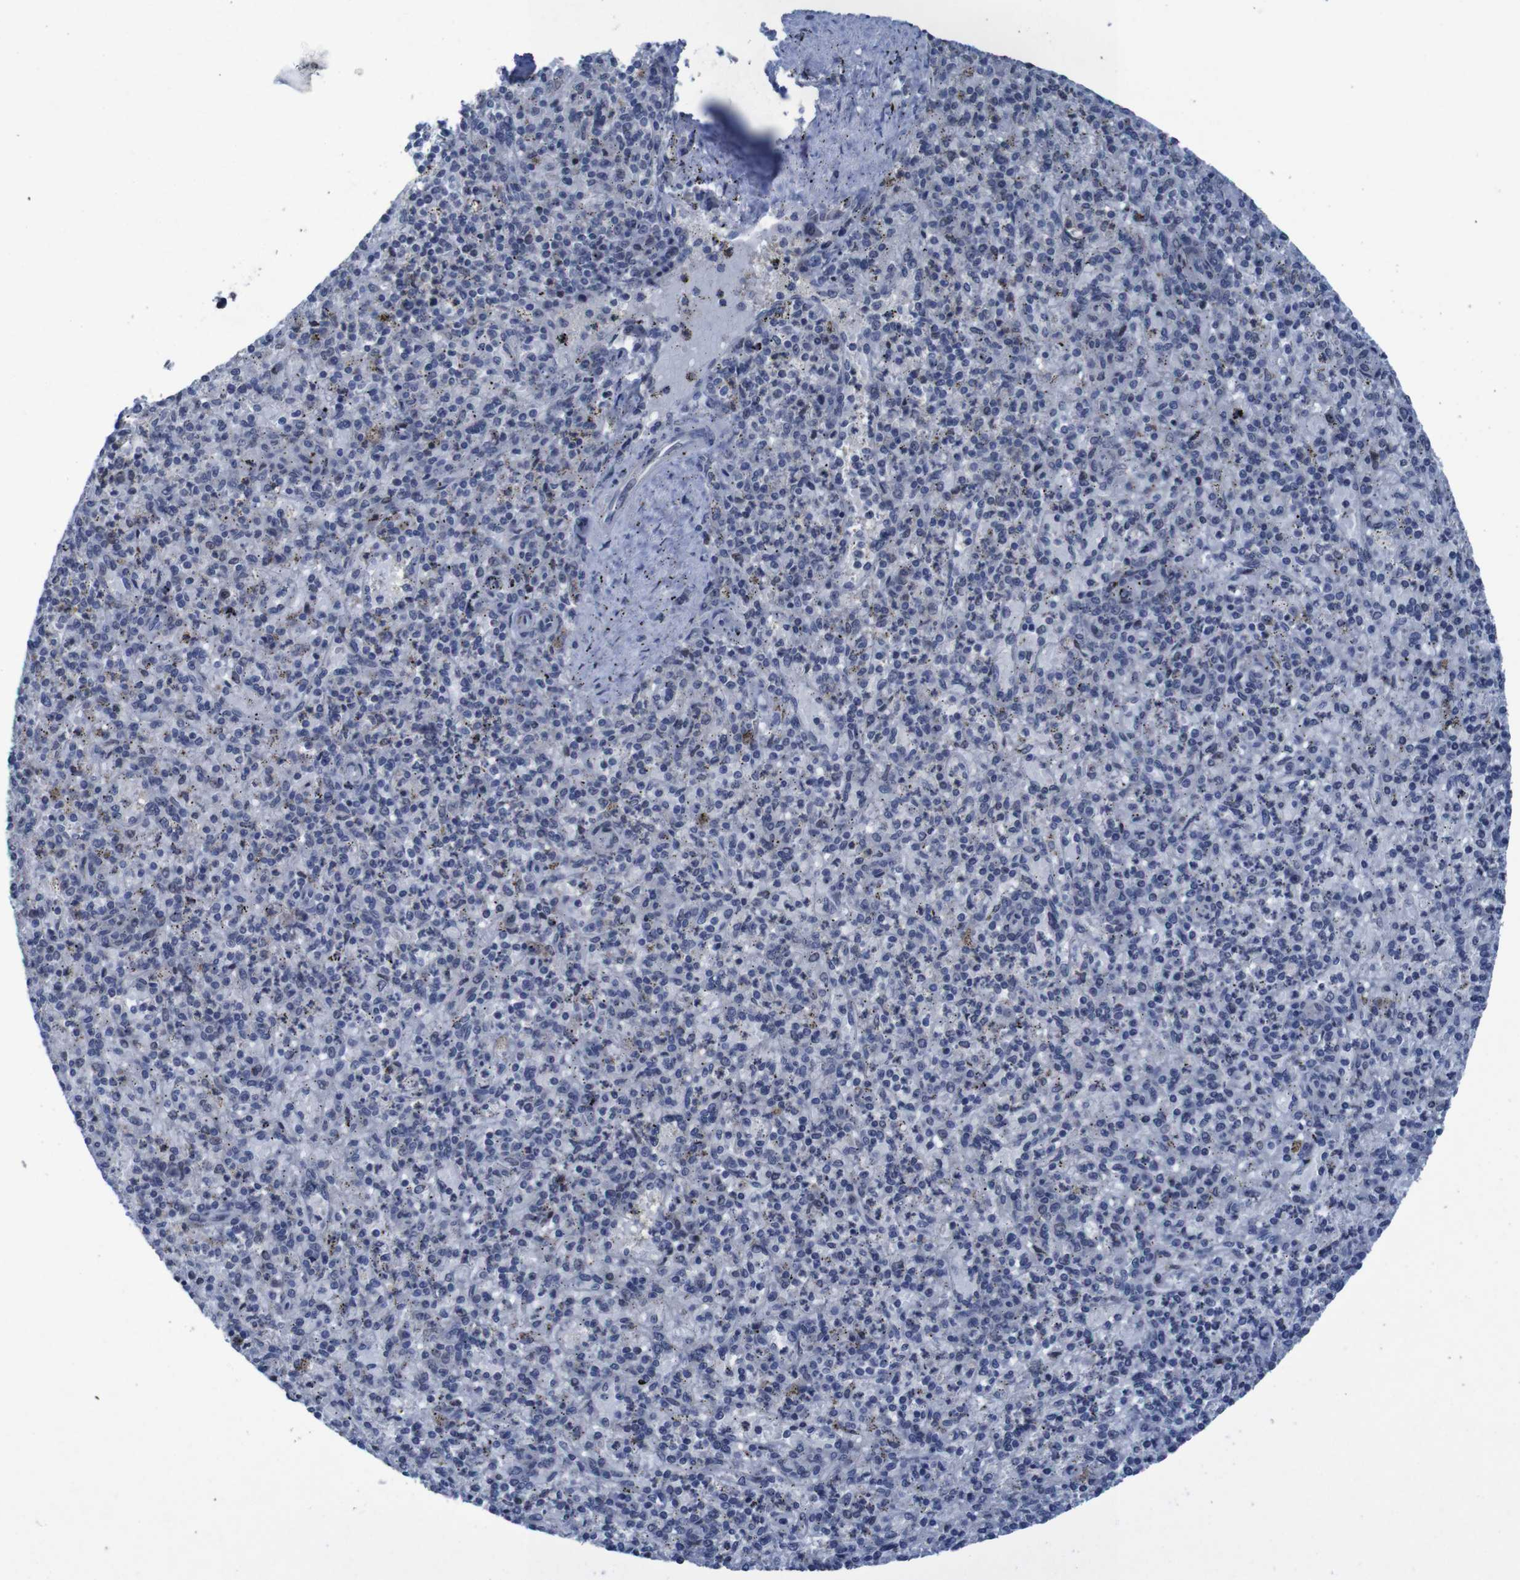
{"staining": {"intensity": "negative", "quantity": "none", "location": "none"}, "tissue": "spleen", "cell_type": "Cells in red pulp", "image_type": "normal", "snomed": [{"axis": "morphology", "description": "Normal tissue, NOS"}, {"axis": "topography", "description": "Spleen"}], "caption": "The micrograph reveals no significant expression in cells in red pulp of spleen. Brightfield microscopy of immunohistochemistry (IHC) stained with DAB (3,3'-diaminobenzidine) (brown) and hematoxylin (blue), captured at high magnification.", "gene": "CLDN18", "patient": {"sex": "male", "age": 72}}